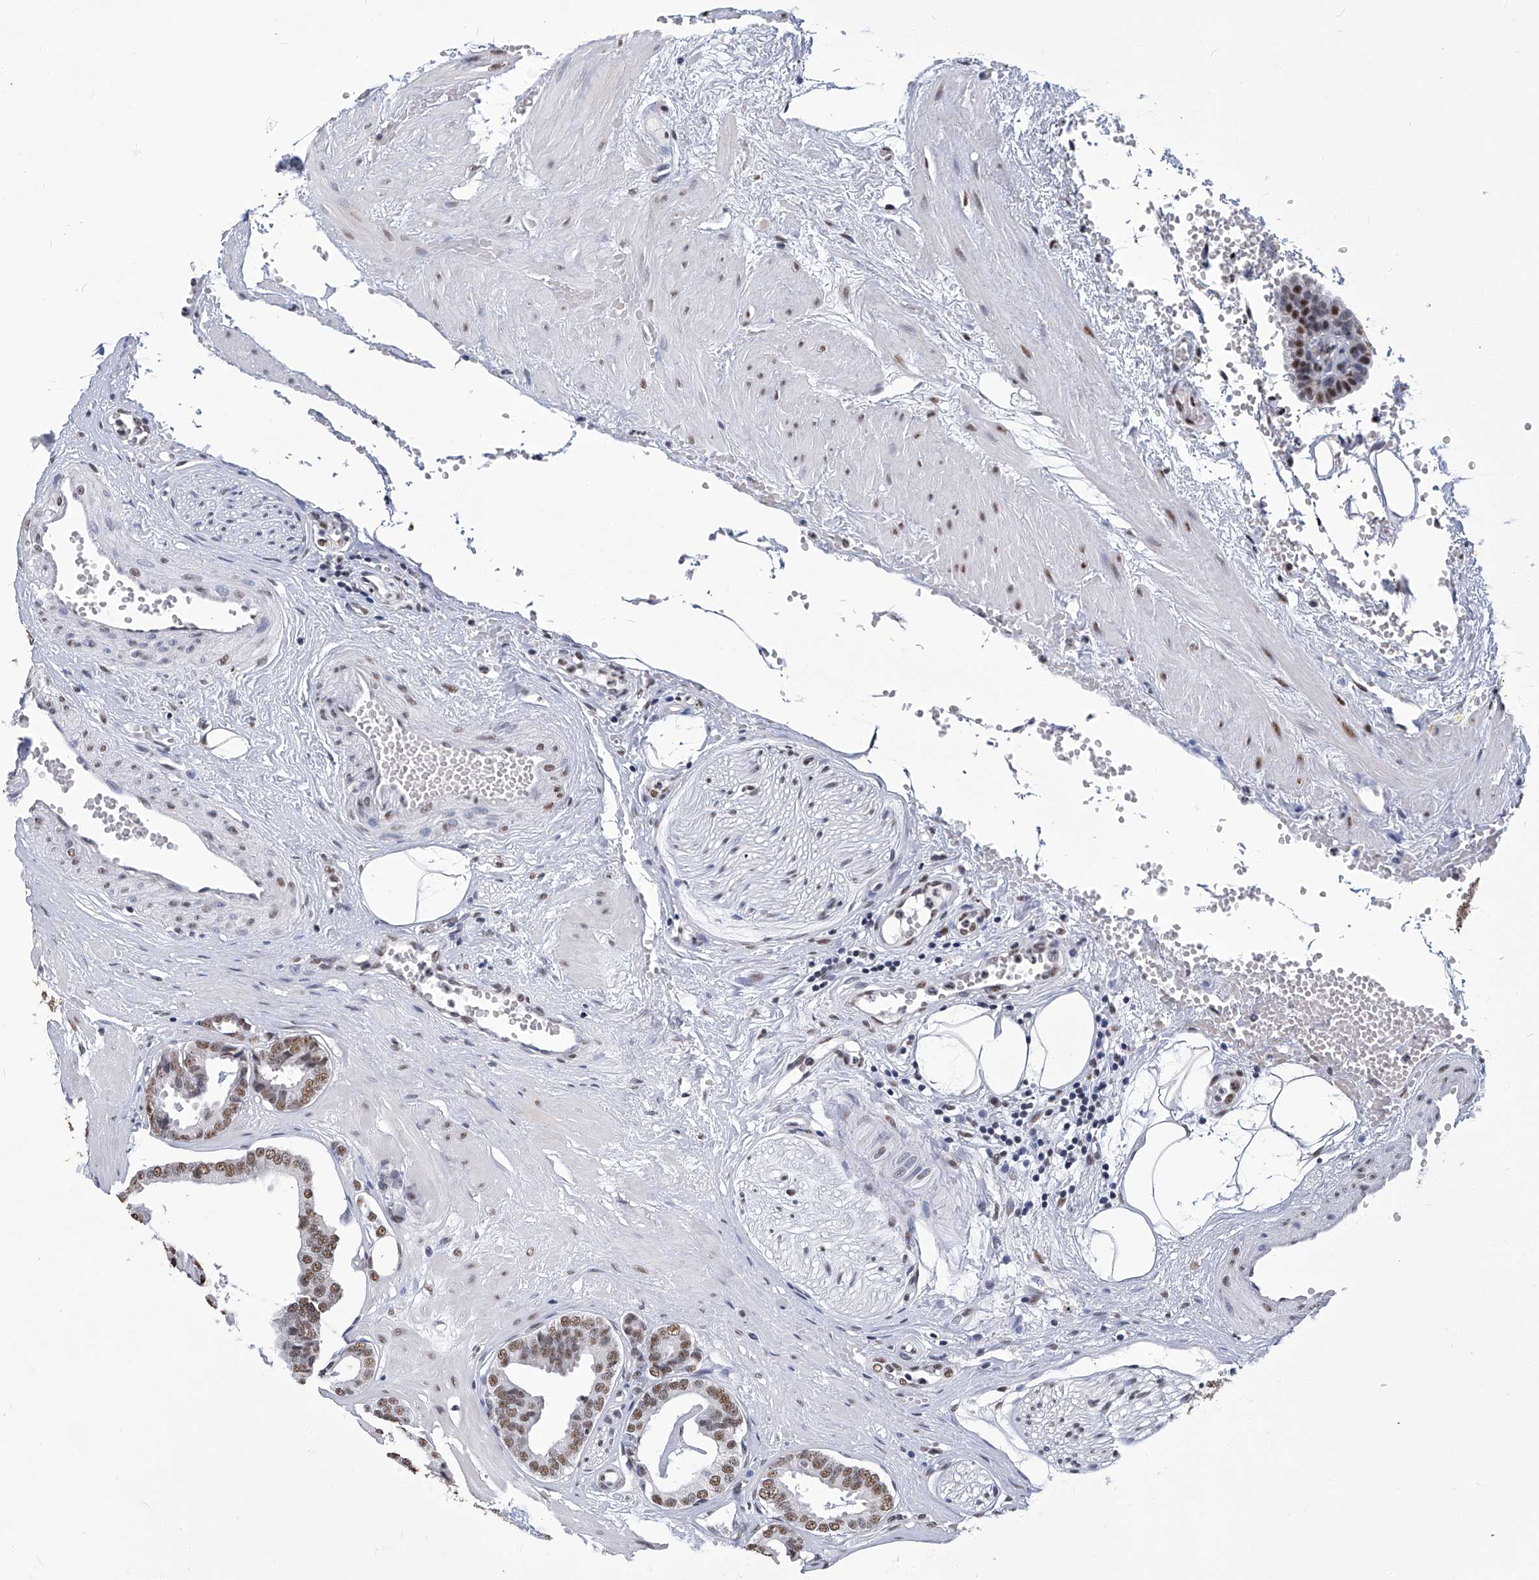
{"staining": {"intensity": "moderate", "quantity": ">75%", "location": "nuclear"}, "tissue": "prostate cancer", "cell_type": "Tumor cells", "image_type": "cancer", "snomed": [{"axis": "morphology", "description": "Adenocarcinoma, Low grade"}, {"axis": "topography", "description": "Prostate"}], "caption": "Moderate nuclear expression for a protein is appreciated in approximately >75% of tumor cells of prostate cancer (adenocarcinoma (low-grade)) using immunohistochemistry.", "gene": "HBP1", "patient": {"sex": "male", "age": 53}}